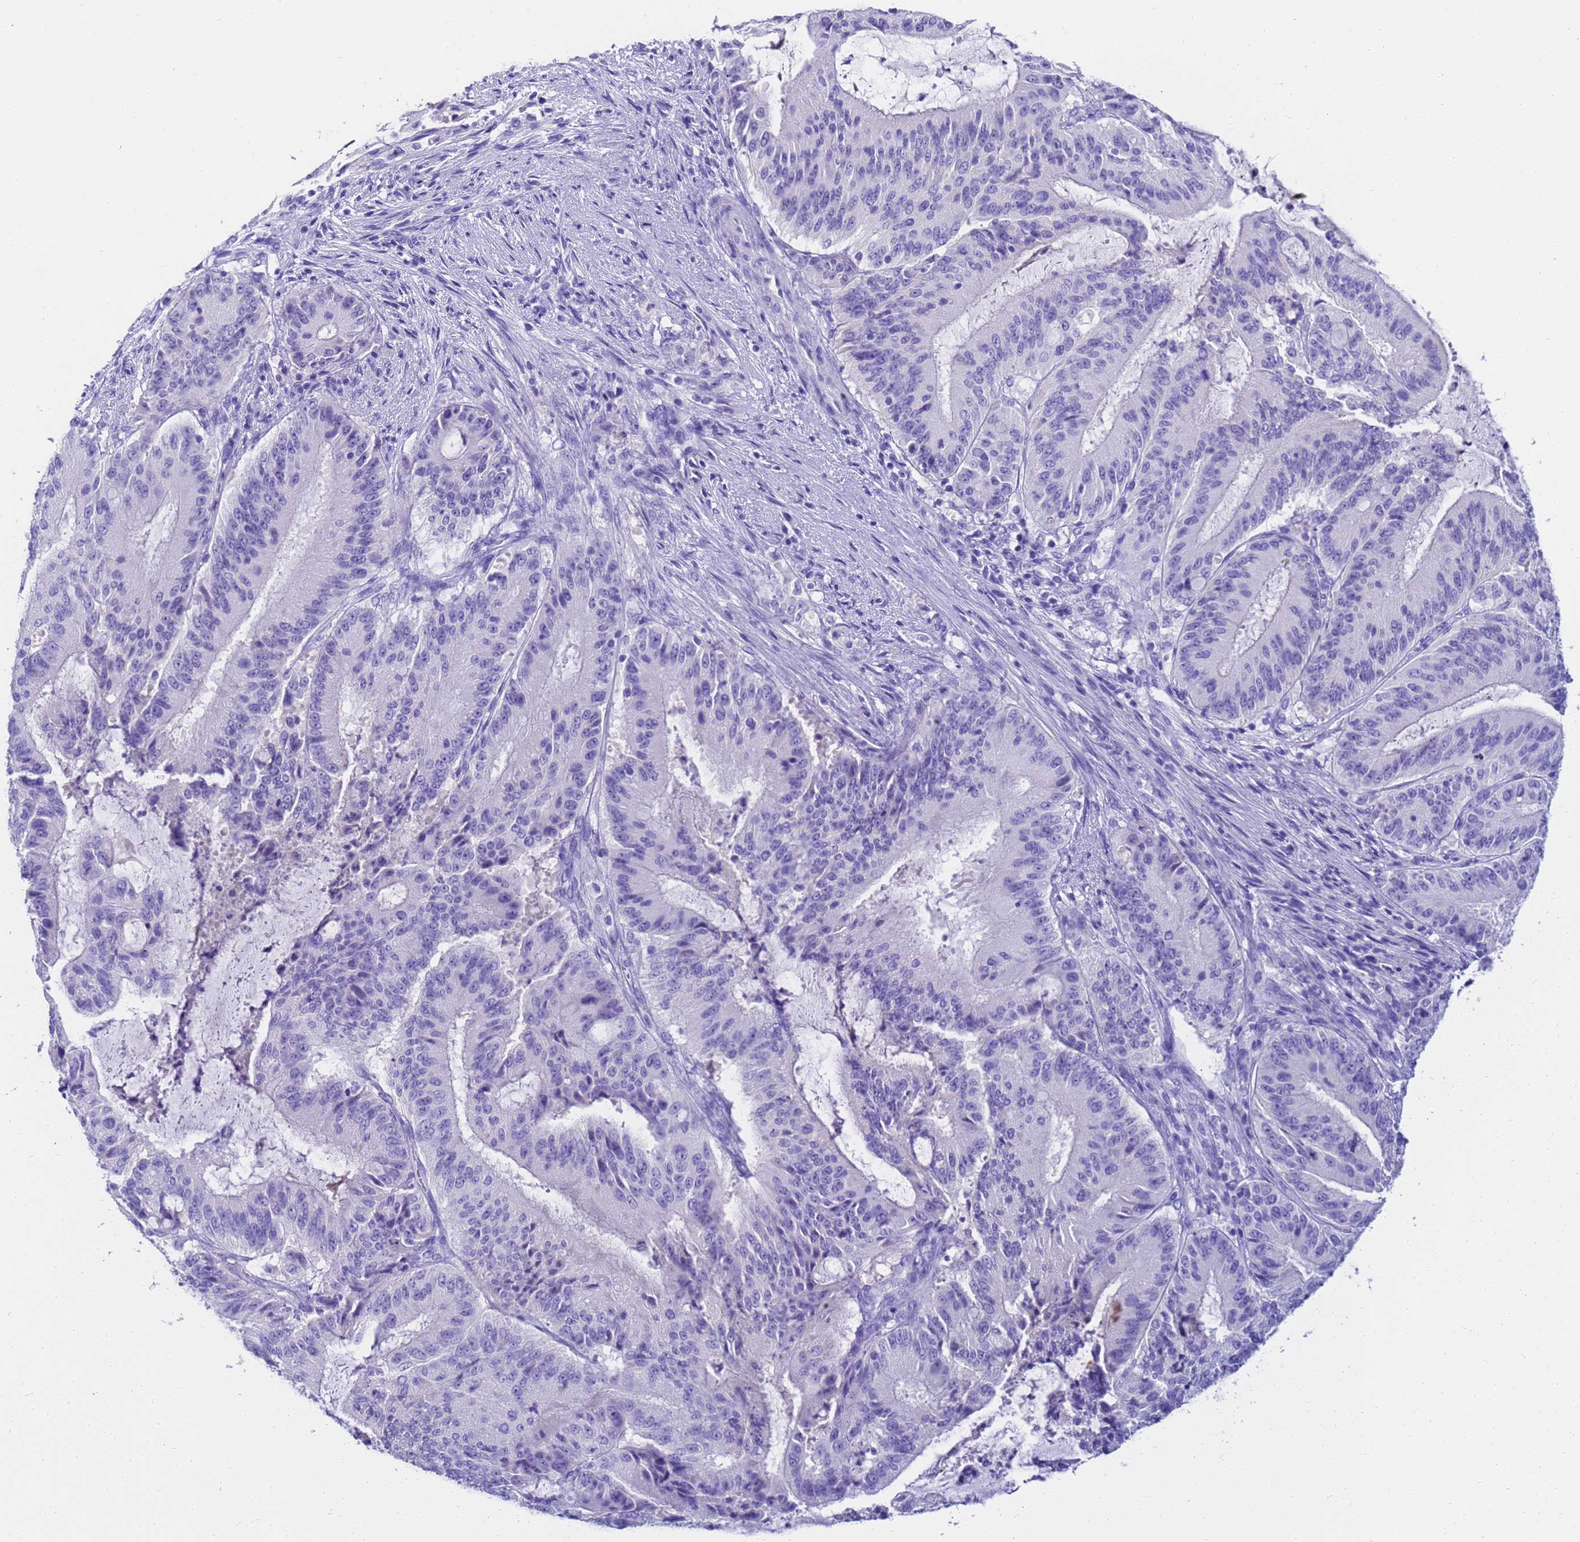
{"staining": {"intensity": "negative", "quantity": "none", "location": "none"}, "tissue": "liver cancer", "cell_type": "Tumor cells", "image_type": "cancer", "snomed": [{"axis": "morphology", "description": "Normal tissue, NOS"}, {"axis": "morphology", "description": "Cholangiocarcinoma"}, {"axis": "topography", "description": "Liver"}, {"axis": "topography", "description": "Peripheral nerve tissue"}], "caption": "This is an immunohistochemistry micrograph of human liver cancer (cholangiocarcinoma). There is no positivity in tumor cells.", "gene": "MS4A13", "patient": {"sex": "female", "age": 73}}